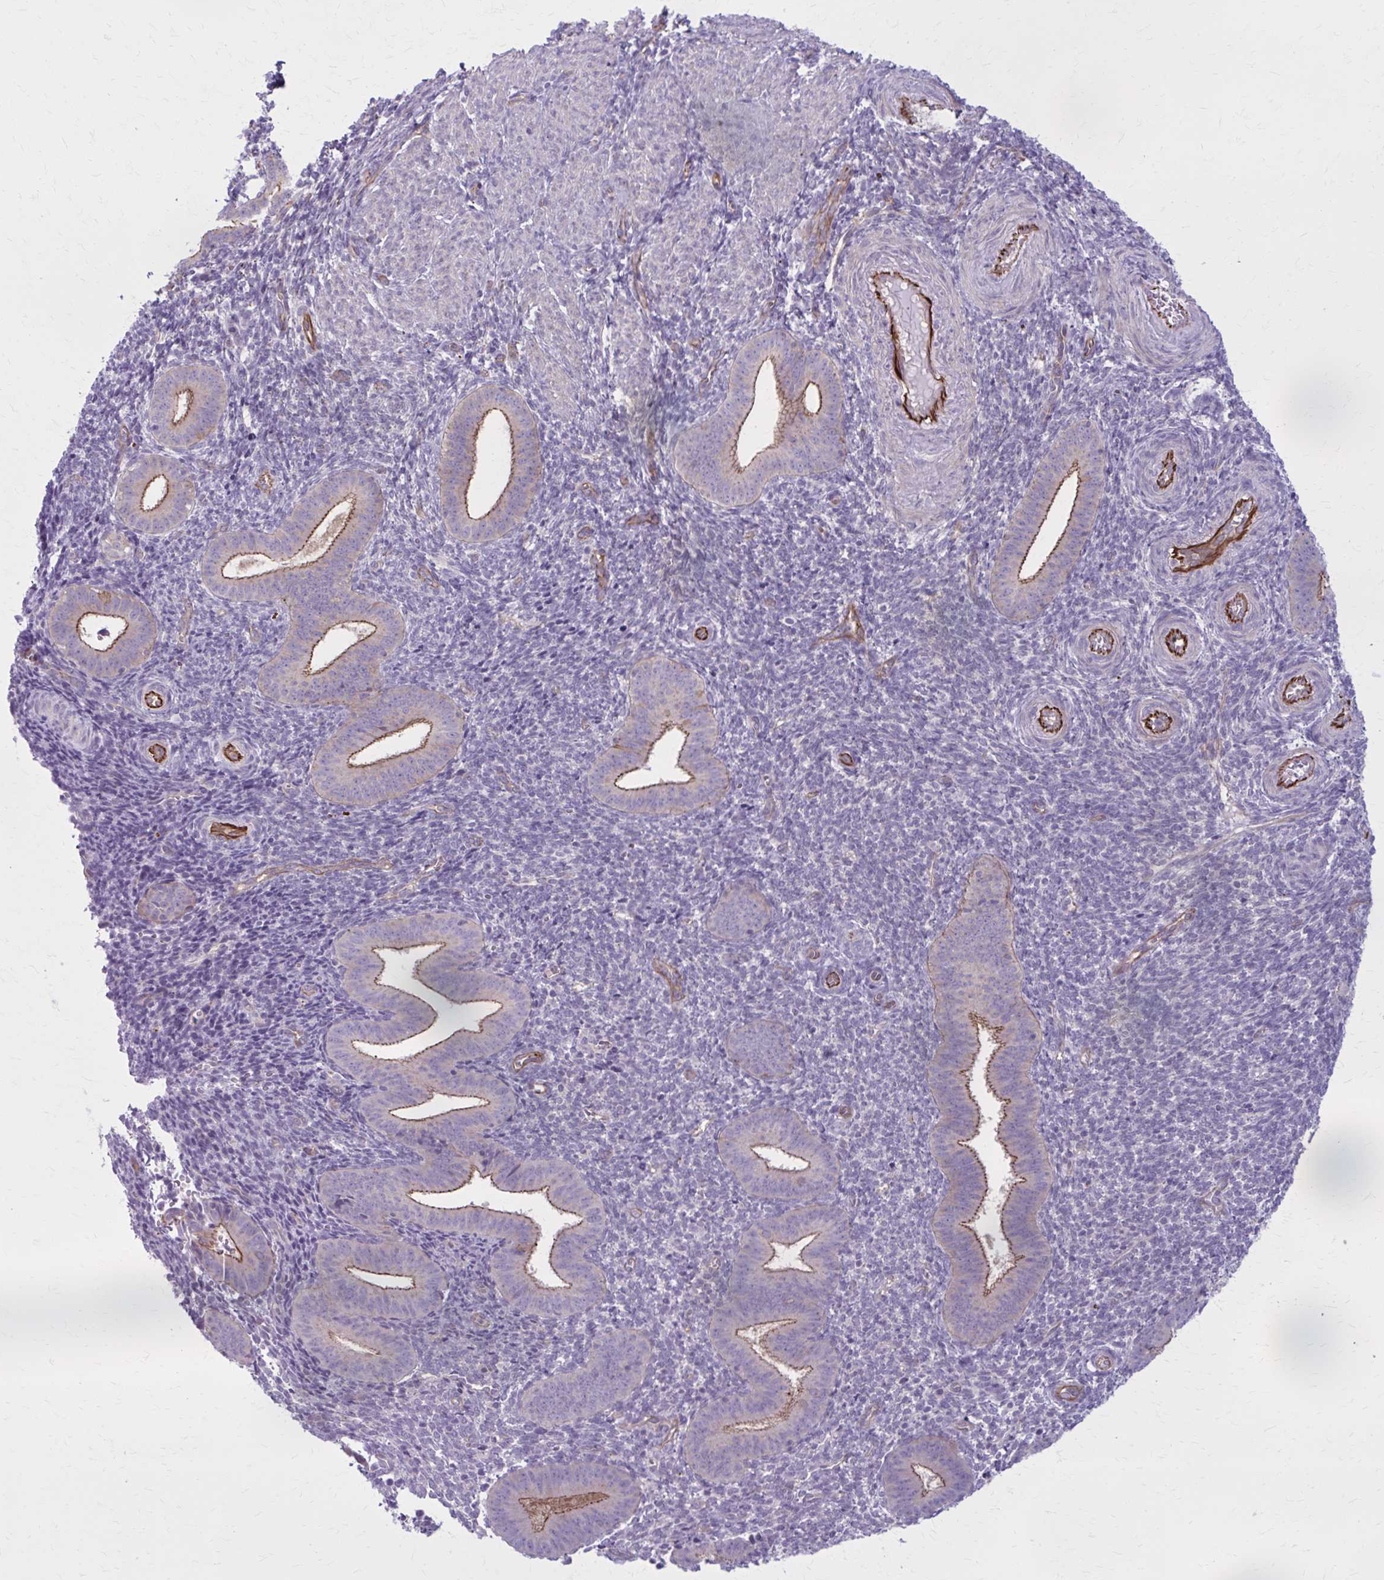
{"staining": {"intensity": "negative", "quantity": "none", "location": "none"}, "tissue": "endometrium", "cell_type": "Cells in endometrial stroma", "image_type": "normal", "snomed": [{"axis": "morphology", "description": "Normal tissue, NOS"}, {"axis": "topography", "description": "Endometrium"}], "caption": "Cells in endometrial stroma are negative for protein expression in unremarkable human endometrium. (DAB (3,3'-diaminobenzidine) immunohistochemistry with hematoxylin counter stain).", "gene": "ZDHHC7", "patient": {"sex": "female", "age": 25}}